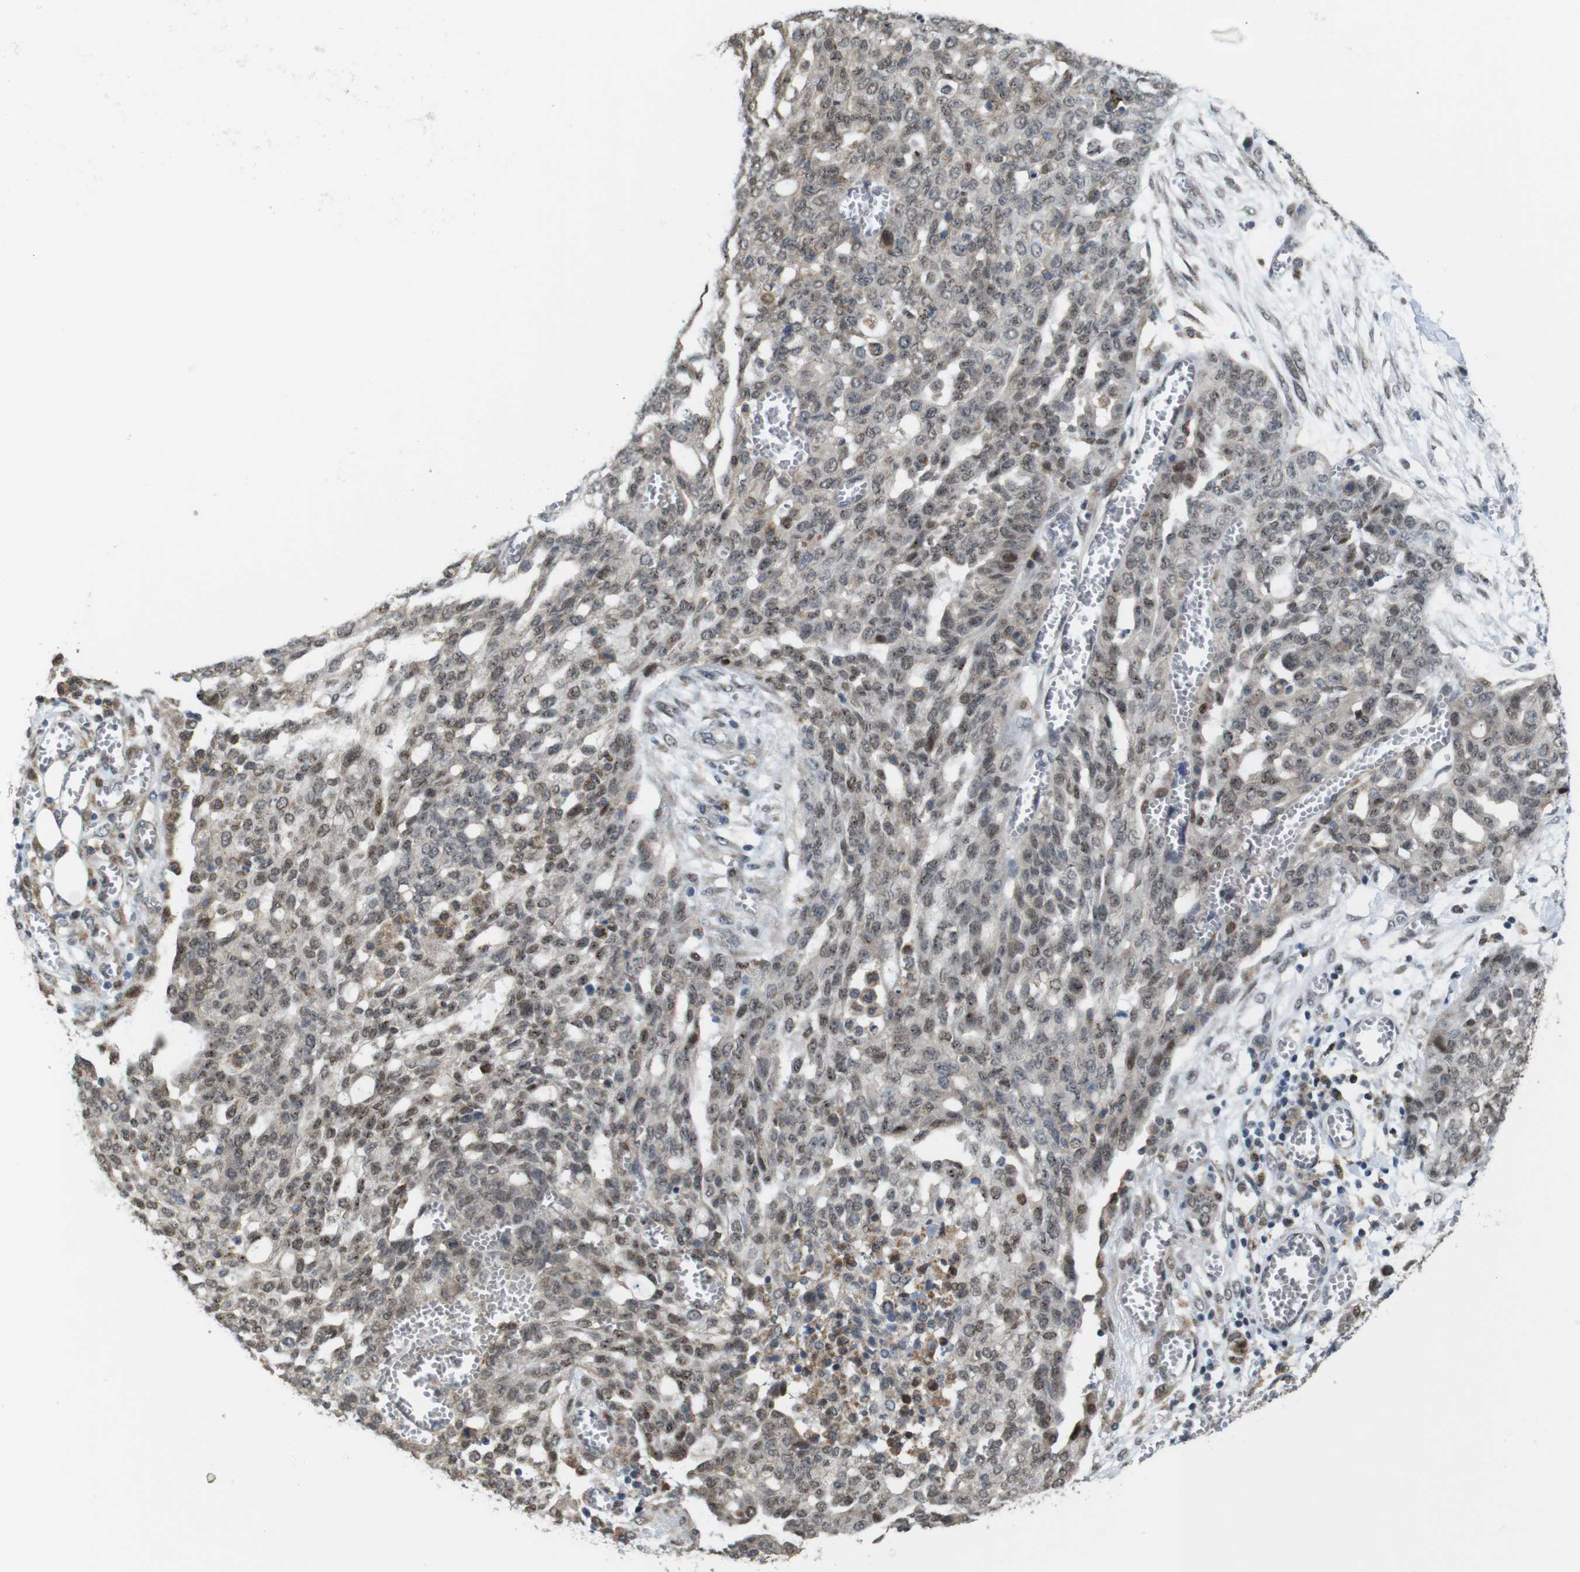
{"staining": {"intensity": "moderate", "quantity": ">75%", "location": "cytoplasmic/membranous,nuclear"}, "tissue": "ovarian cancer", "cell_type": "Tumor cells", "image_type": "cancer", "snomed": [{"axis": "morphology", "description": "Cystadenocarcinoma, serous, NOS"}, {"axis": "topography", "description": "Soft tissue"}, {"axis": "topography", "description": "Ovary"}], "caption": "Ovarian serous cystadenocarcinoma stained for a protein (brown) demonstrates moderate cytoplasmic/membranous and nuclear positive expression in about >75% of tumor cells.", "gene": "PNMA8A", "patient": {"sex": "female", "age": 57}}